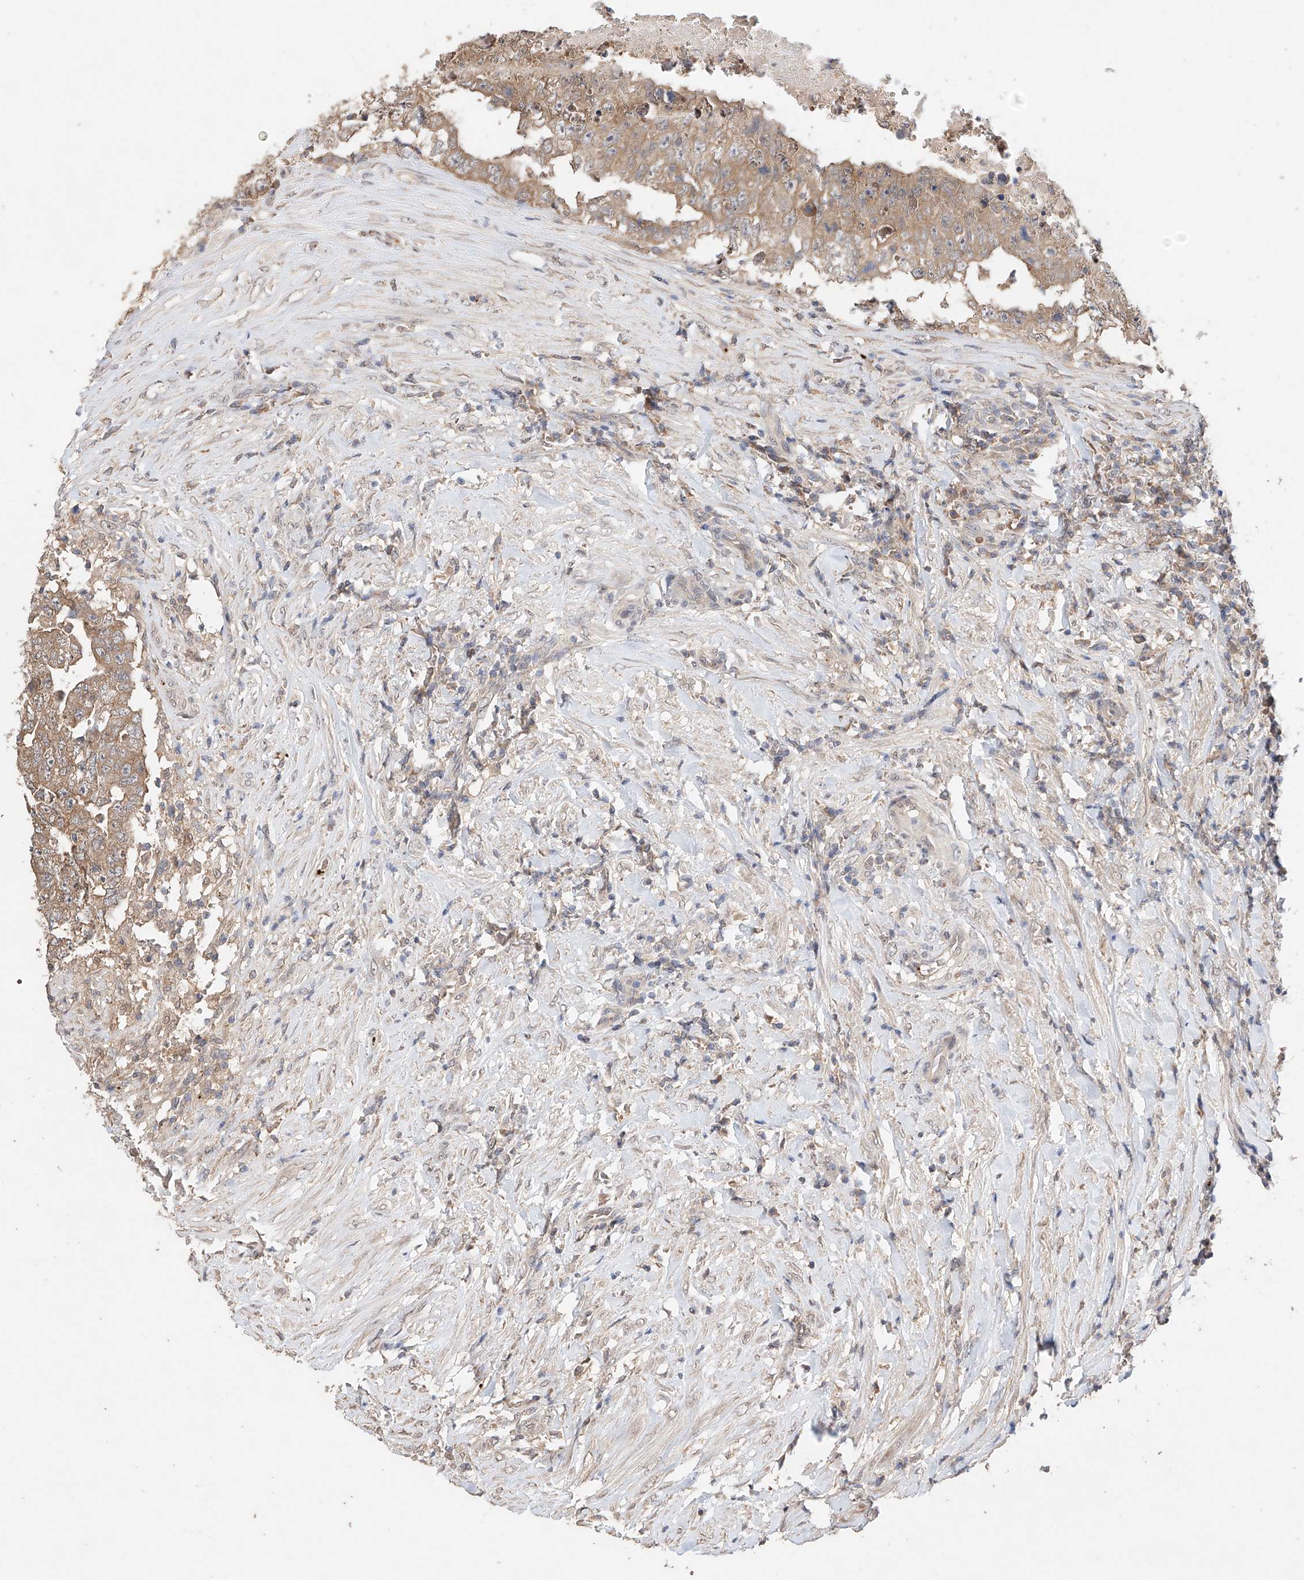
{"staining": {"intensity": "weak", "quantity": ">75%", "location": "cytoplasmic/membranous"}, "tissue": "testis cancer", "cell_type": "Tumor cells", "image_type": "cancer", "snomed": [{"axis": "morphology", "description": "Carcinoma, Embryonal, NOS"}, {"axis": "topography", "description": "Testis"}], "caption": "Human embryonal carcinoma (testis) stained with a brown dye demonstrates weak cytoplasmic/membranous positive positivity in approximately >75% of tumor cells.", "gene": "ZFHX2", "patient": {"sex": "male", "age": 26}}